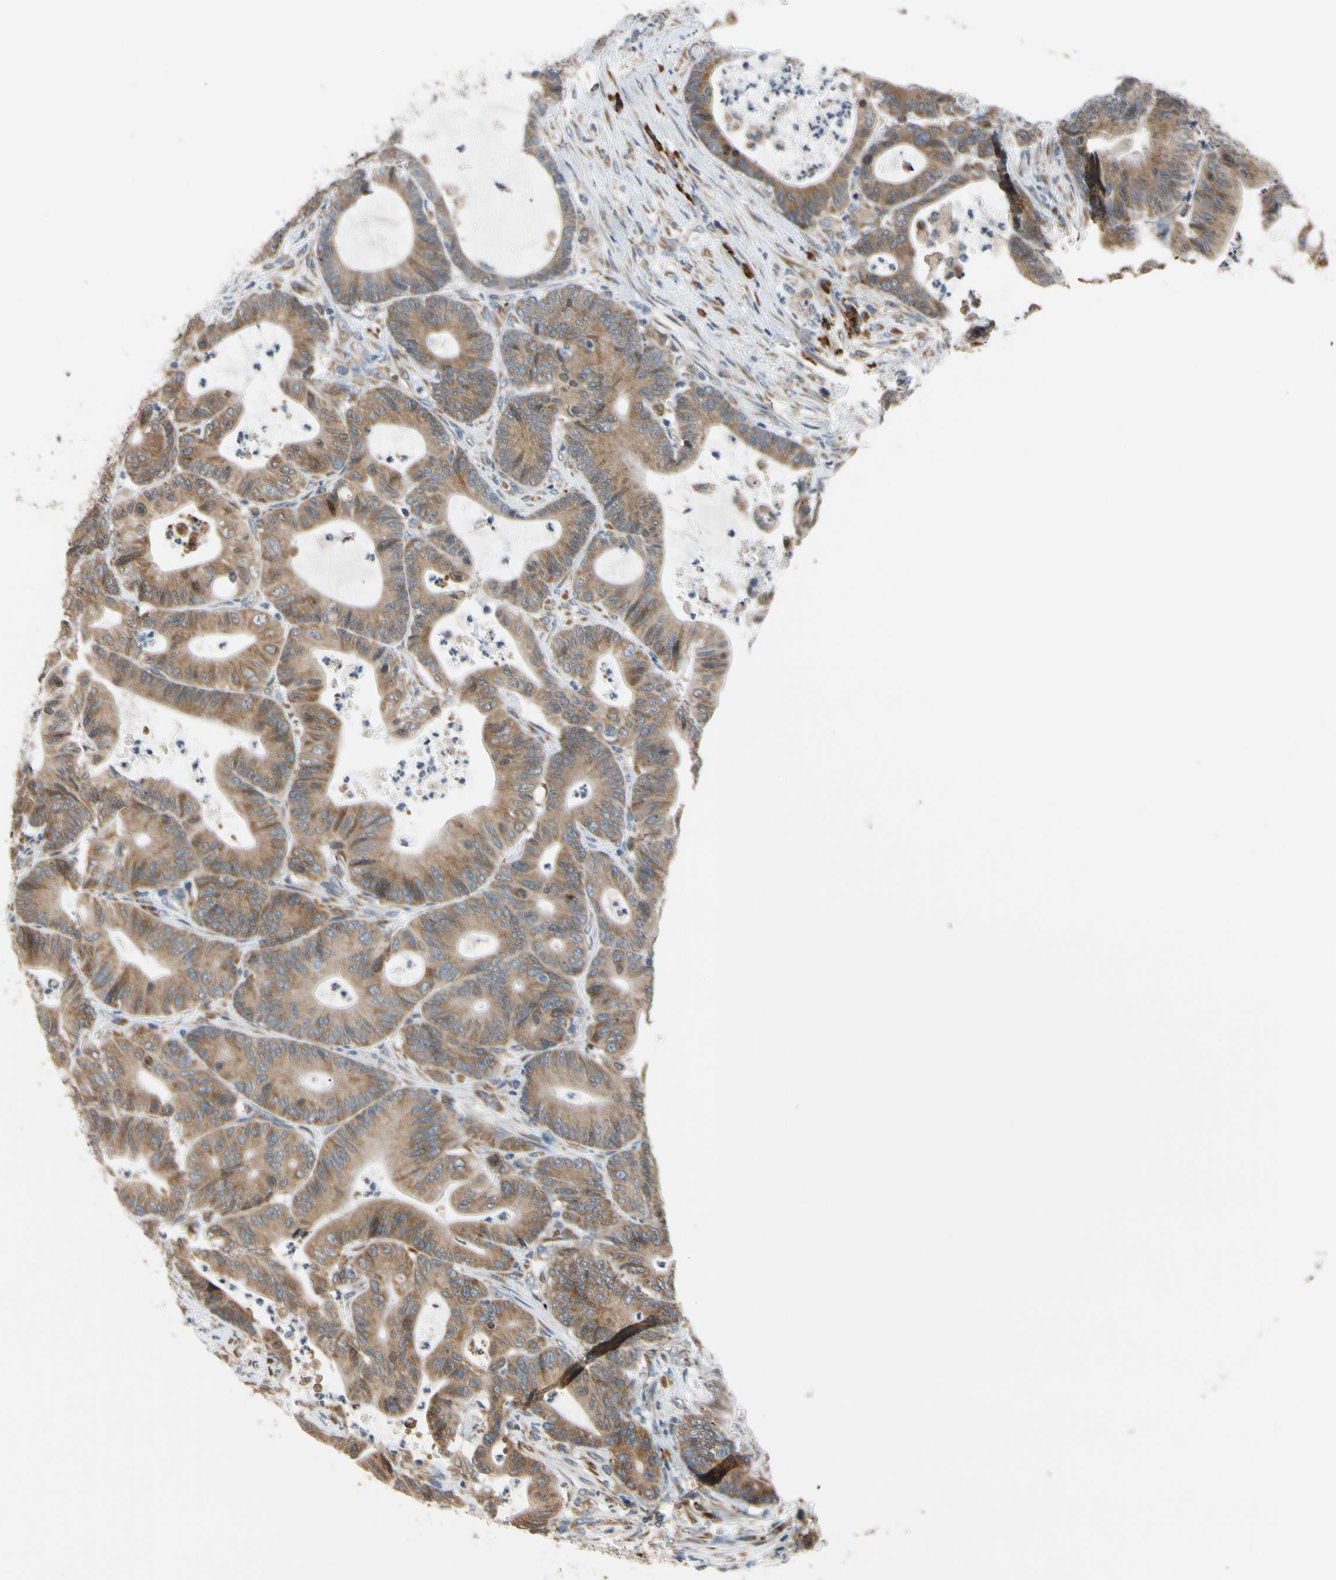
{"staining": {"intensity": "moderate", "quantity": ">75%", "location": "cytoplasmic/membranous"}, "tissue": "colorectal cancer", "cell_type": "Tumor cells", "image_type": "cancer", "snomed": [{"axis": "morphology", "description": "Adenocarcinoma, NOS"}, {"axis": "topography", "description": "Colon"}], "caption": "Immunohistochemistry (IHC) staining of colorectal adenocarcinoma, which exhibits medium levels of moderate cytoplasmic/membranous positivity in about >75% of tumor cells indicating moderate cytoplasmic/membranous protein positivity. The staining was performed using DAB (brown) for protein detection and nuclei were counterstained in hematoxylin (blue).", "gene": "RPN2", "patient": {"sex": "female", "age": 84}}